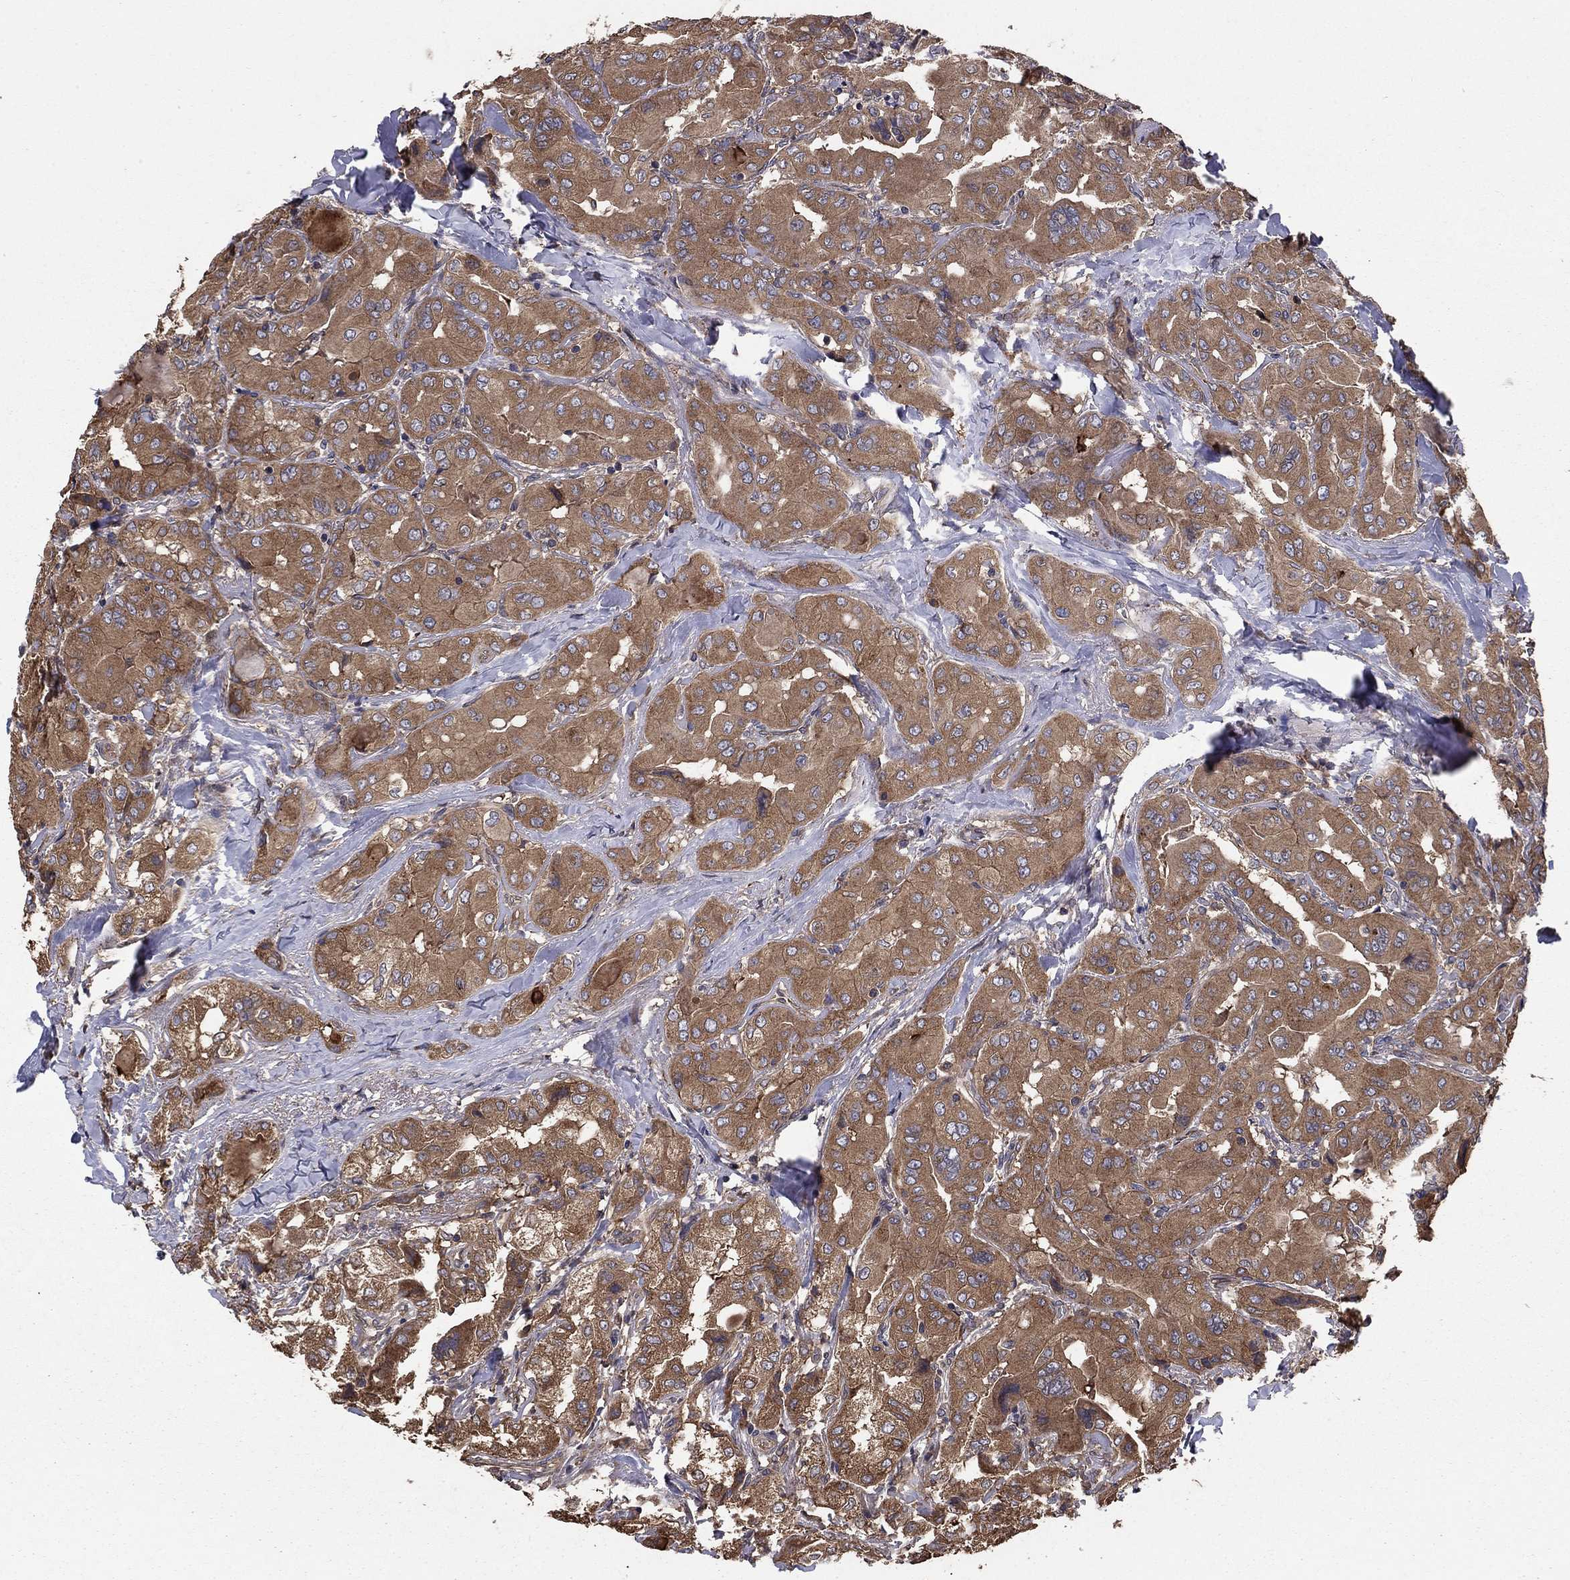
{"staining": {"intensity": "moderate", "quantity": ">75%", "location": "cytoplasmic/membranous"}, "tissue": "thyroid cancer", "cell_type": "Tumor cells", "image_type": "cancer", "snomed": [{"axis": "morphology", "description": "Normal tissue, NOS"}, {"axis": "morphology", "description": "Papillary adenocarcinoma, NOS"}, {"axis": "topography", "description": "Thyroid gland"}], "caption": "High-magnification brightfield microscopy of papillary adenocarcinoma (thyroid) stained with DAB (3,3'-diaminobenzidine) (brown) and counterstained with hematoxylin (blue). tumor cells exhibit moderate cytoplasmic/membranous staining is appreciated in approximately>75% of cells.", "gene": "BABAM2", "patient": {"sex": "female", "age": 66}}